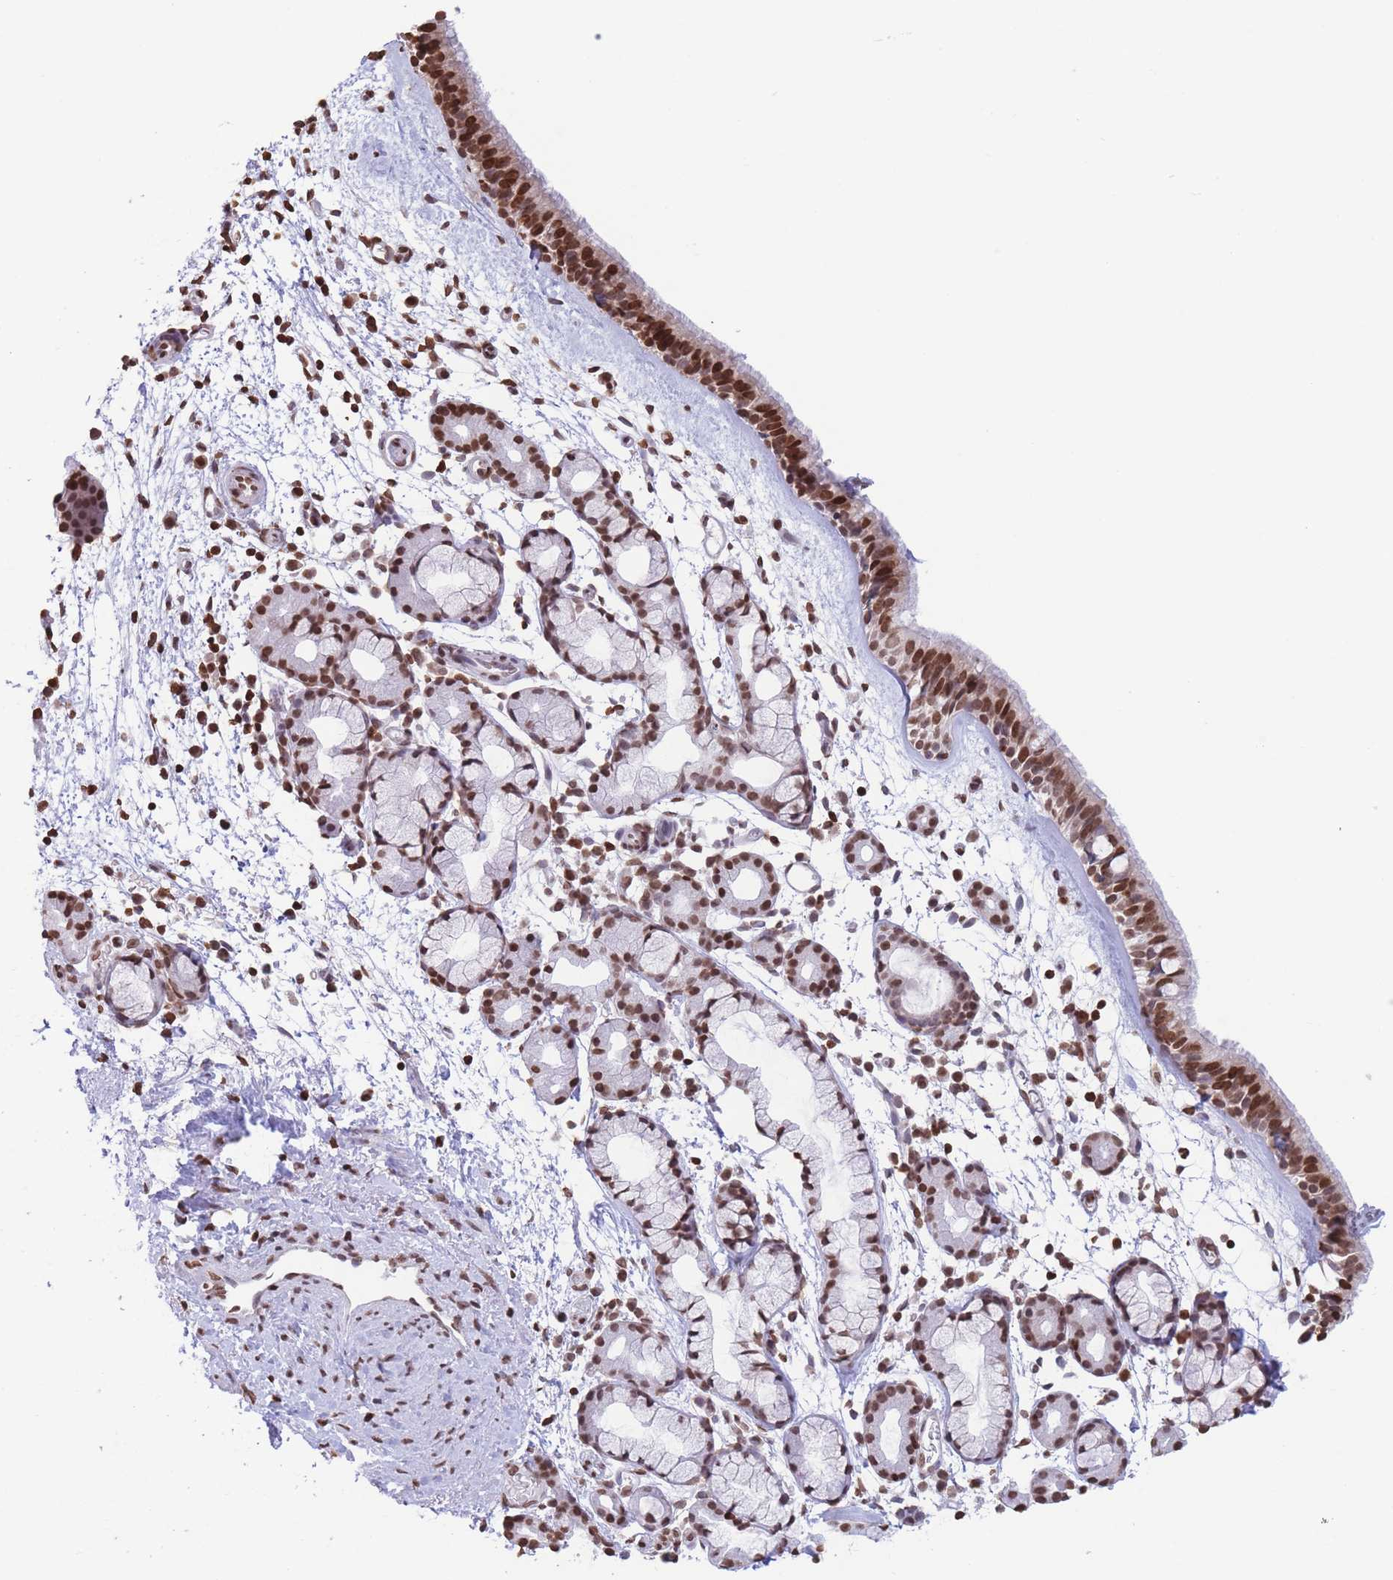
{"staining": {"intensity": "strong", "quantity": ">75%", "location": "nuclear"}, "tissue": "nasopharynx", "cell_type": "Respiratory epithelial cells", "image_type": "normal", "snomed": [{"axis": "morphology", "description": "Normal tissue, NOS"}, {"axis": "topography", "description": "Nasopharynx"}], "caption": "Immunohistochemical staining of normal nasopharynx exhibits >75% levels of strong nuclear protein expression in approximately >75% of respiratory epithelial cells.", "gene": "H2BC10", "patient": {"sex": "female", "age": 81}}